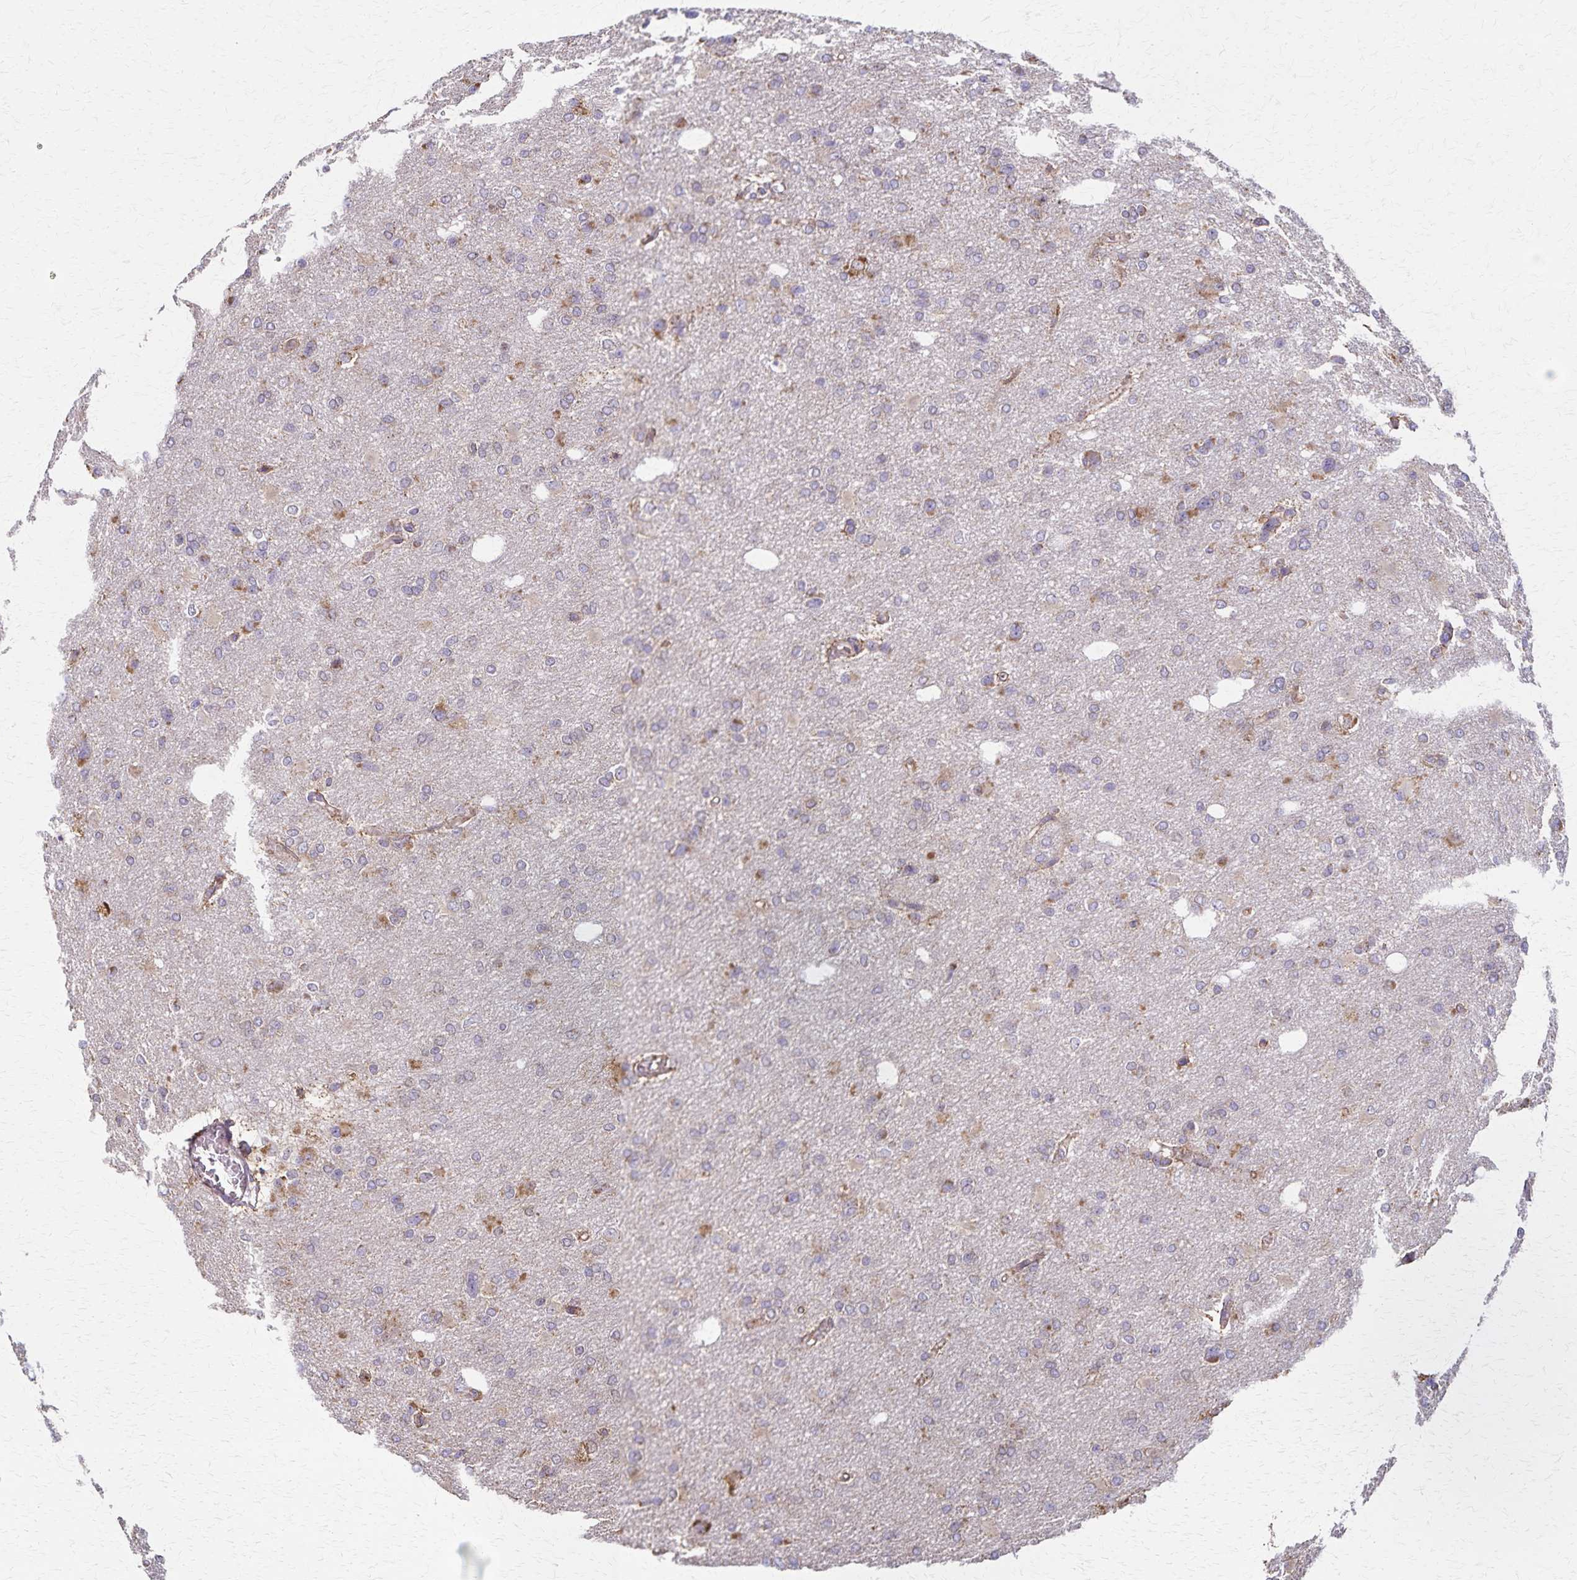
{"staining": {"intensity": "moderate", "quantity": "<25%", "location": "cytoplasmic/membranous"}, "tissue": "glioma", "cell_type": "Tumor cells", "image_type": "cancer", "snomed": [{"axis": "morphology", "description": "Glioma, malignant, Low grade"}, {"axis": "topography", "description": "Brain"}], "caption": "Glioma was stained to show a protein in brown. There is low levels of moderate cytoplasmic/membranous staining in about <25% of tumor cells.", "gene": "RNF10", "patient": {"sex": "male", "age": 26}}